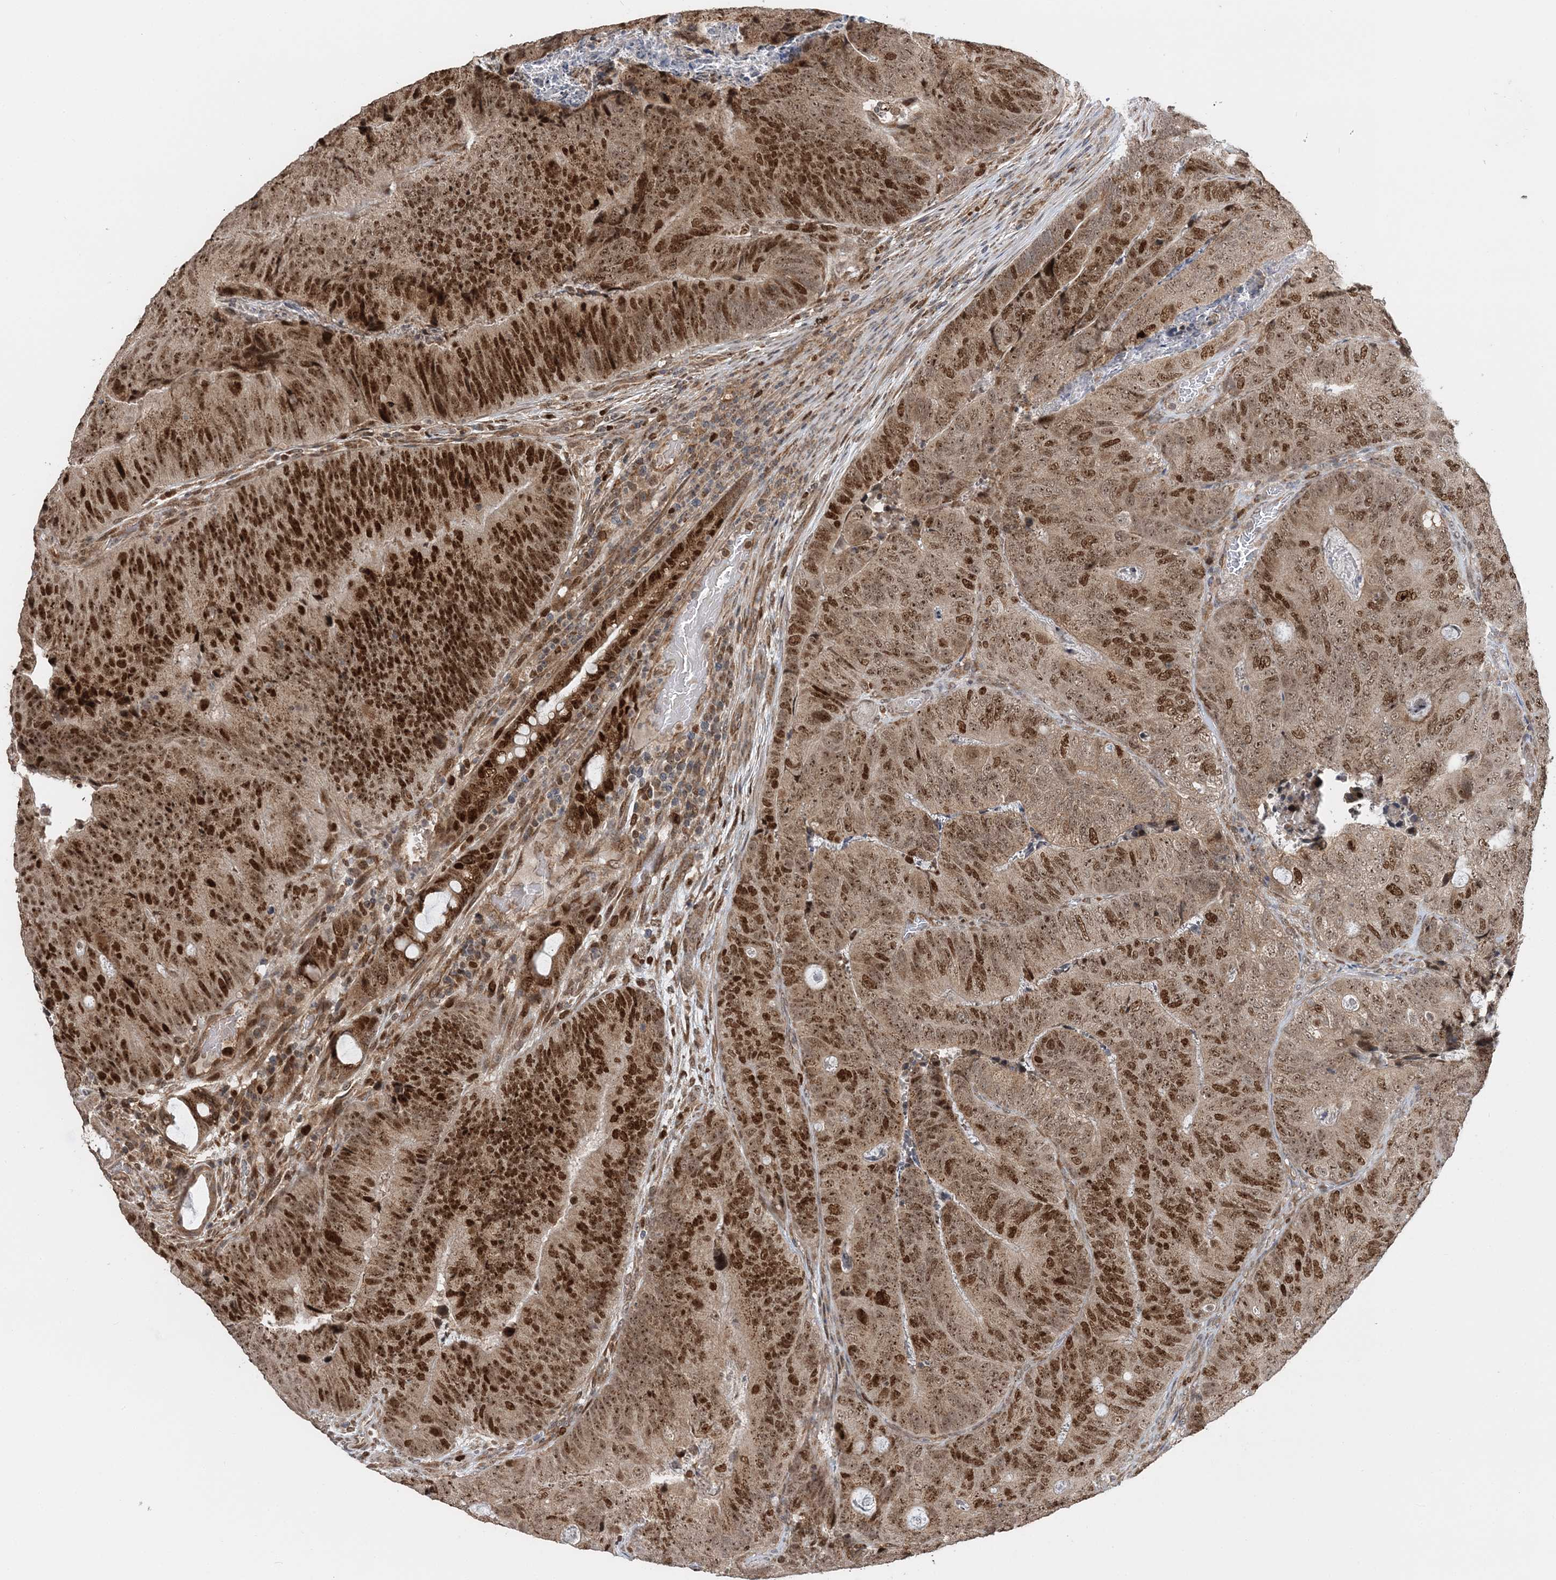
{"staining": {"intensity": "strong", "quantity": ">75%", "location": "nuclear"}, "tissue": "colorectal cancer", "cell_type": "Tumor cells", "image_type": "cancer", "snomed": [{"axis": "morphology", "description": "Adenocarcinoma, NOS"}, {"axis": "topography", "description": "Colon"}], "caption": "Colorectal adenocarcinoma was stained to show a protein in brown. There is high levels of strong nuclear staining in approximately >75% of tumor cells.", "gene": "KIF4A", "patient": {"sex": "female", "age": 67}}